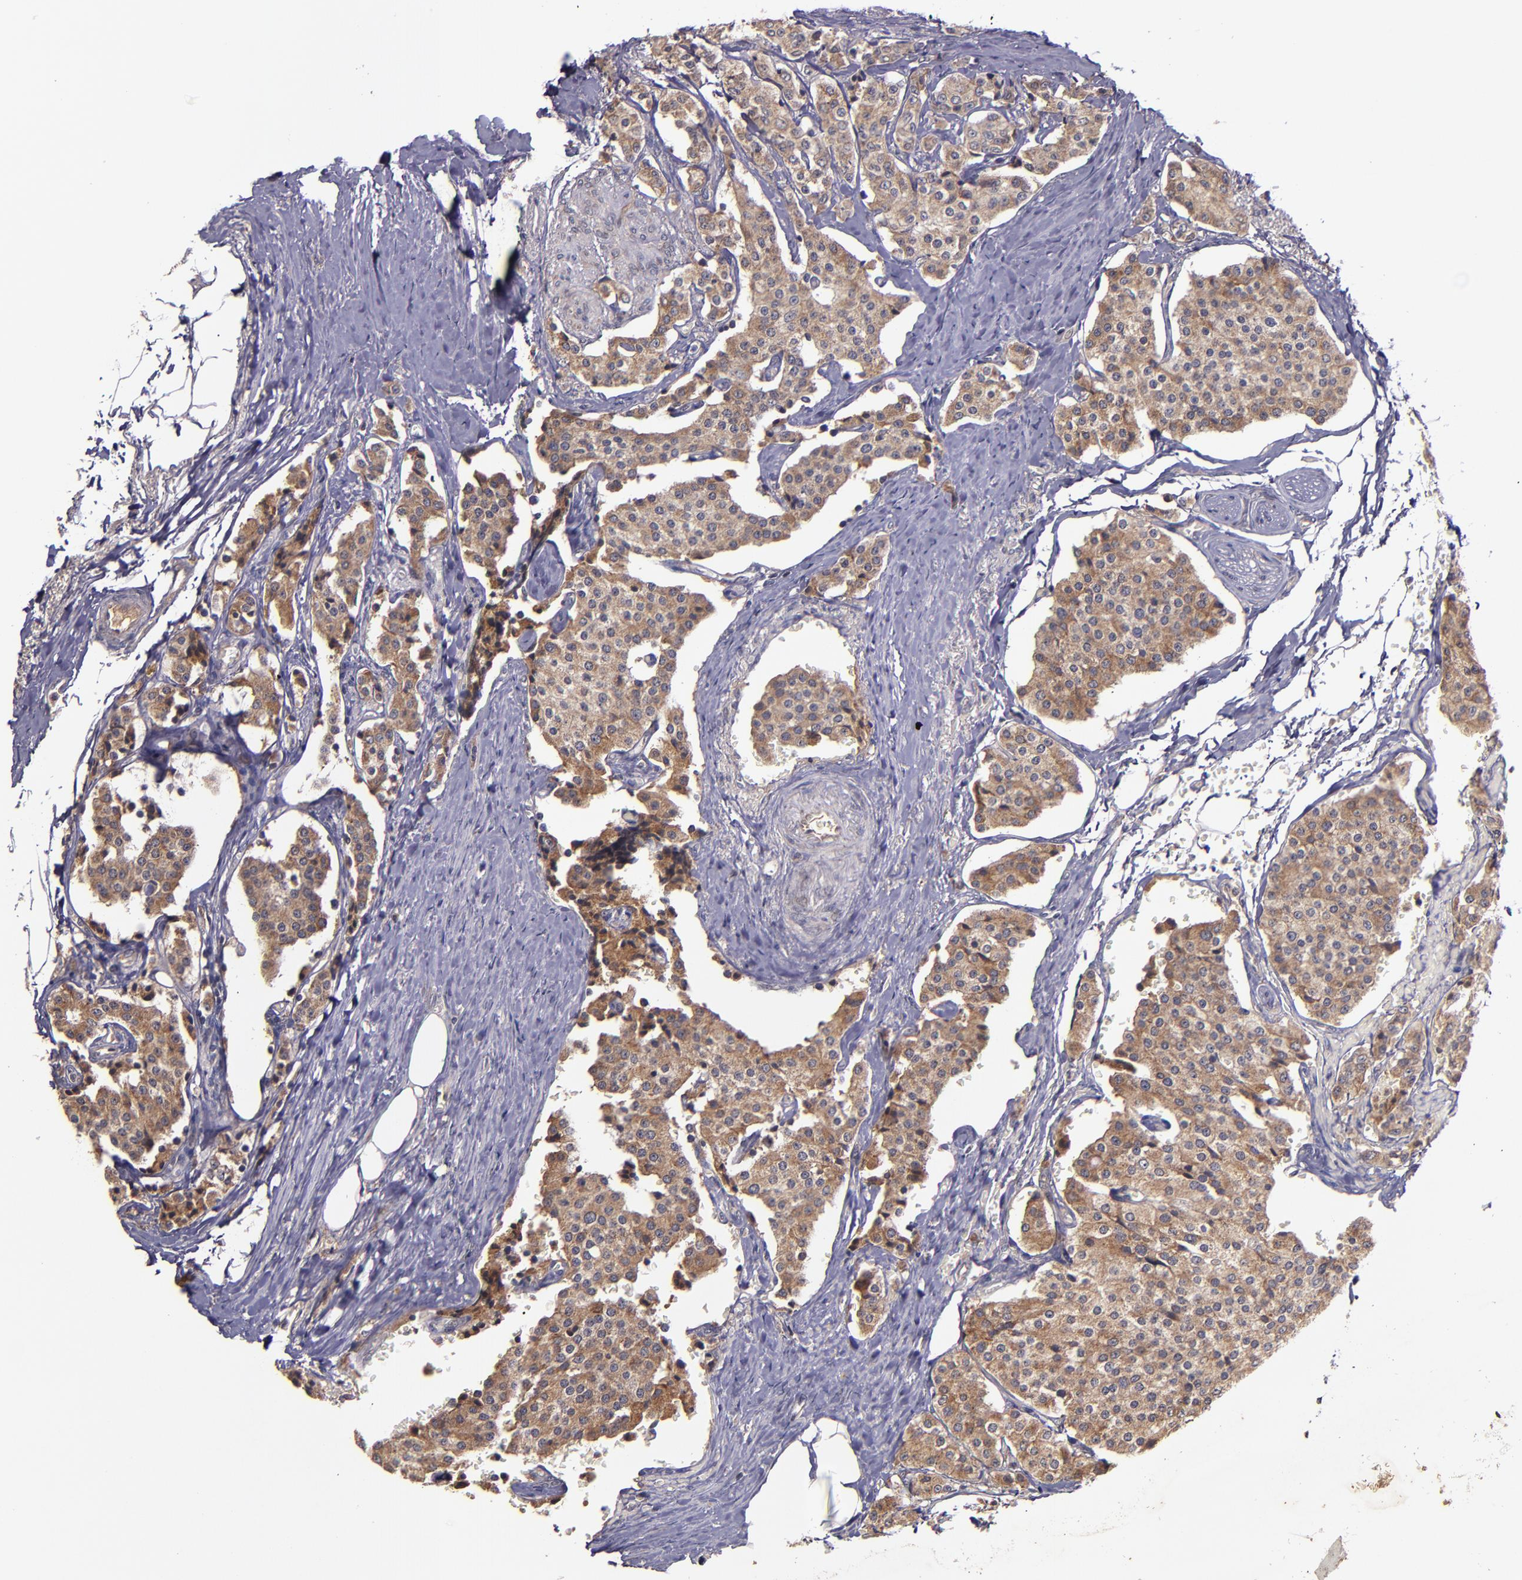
{"staining": {"intensity": "moderate", "quantity": ">75%", "location": "cytoplasmic/membranous"}, "tissue": "carcinoid", "cell_type": "Tumor cells", "image_type": "cancer", "snomed": [{"axis": "morphology", "description": "Carcinoid, malignant, NOS"}, {"axis": "topography", "description": "Colon"}], "caption": "A histopathology image of malignant carcinoid stained for a protein exhibits moderate cytoplasmic/membranous brown staining in tumor cells. Using DAB (brown) and hematoxylin (blue) stains, captured at high magnification using brightfield microscopy.", "gene": "PRAF2", "patient": {"sex": "female", "age": 61}}